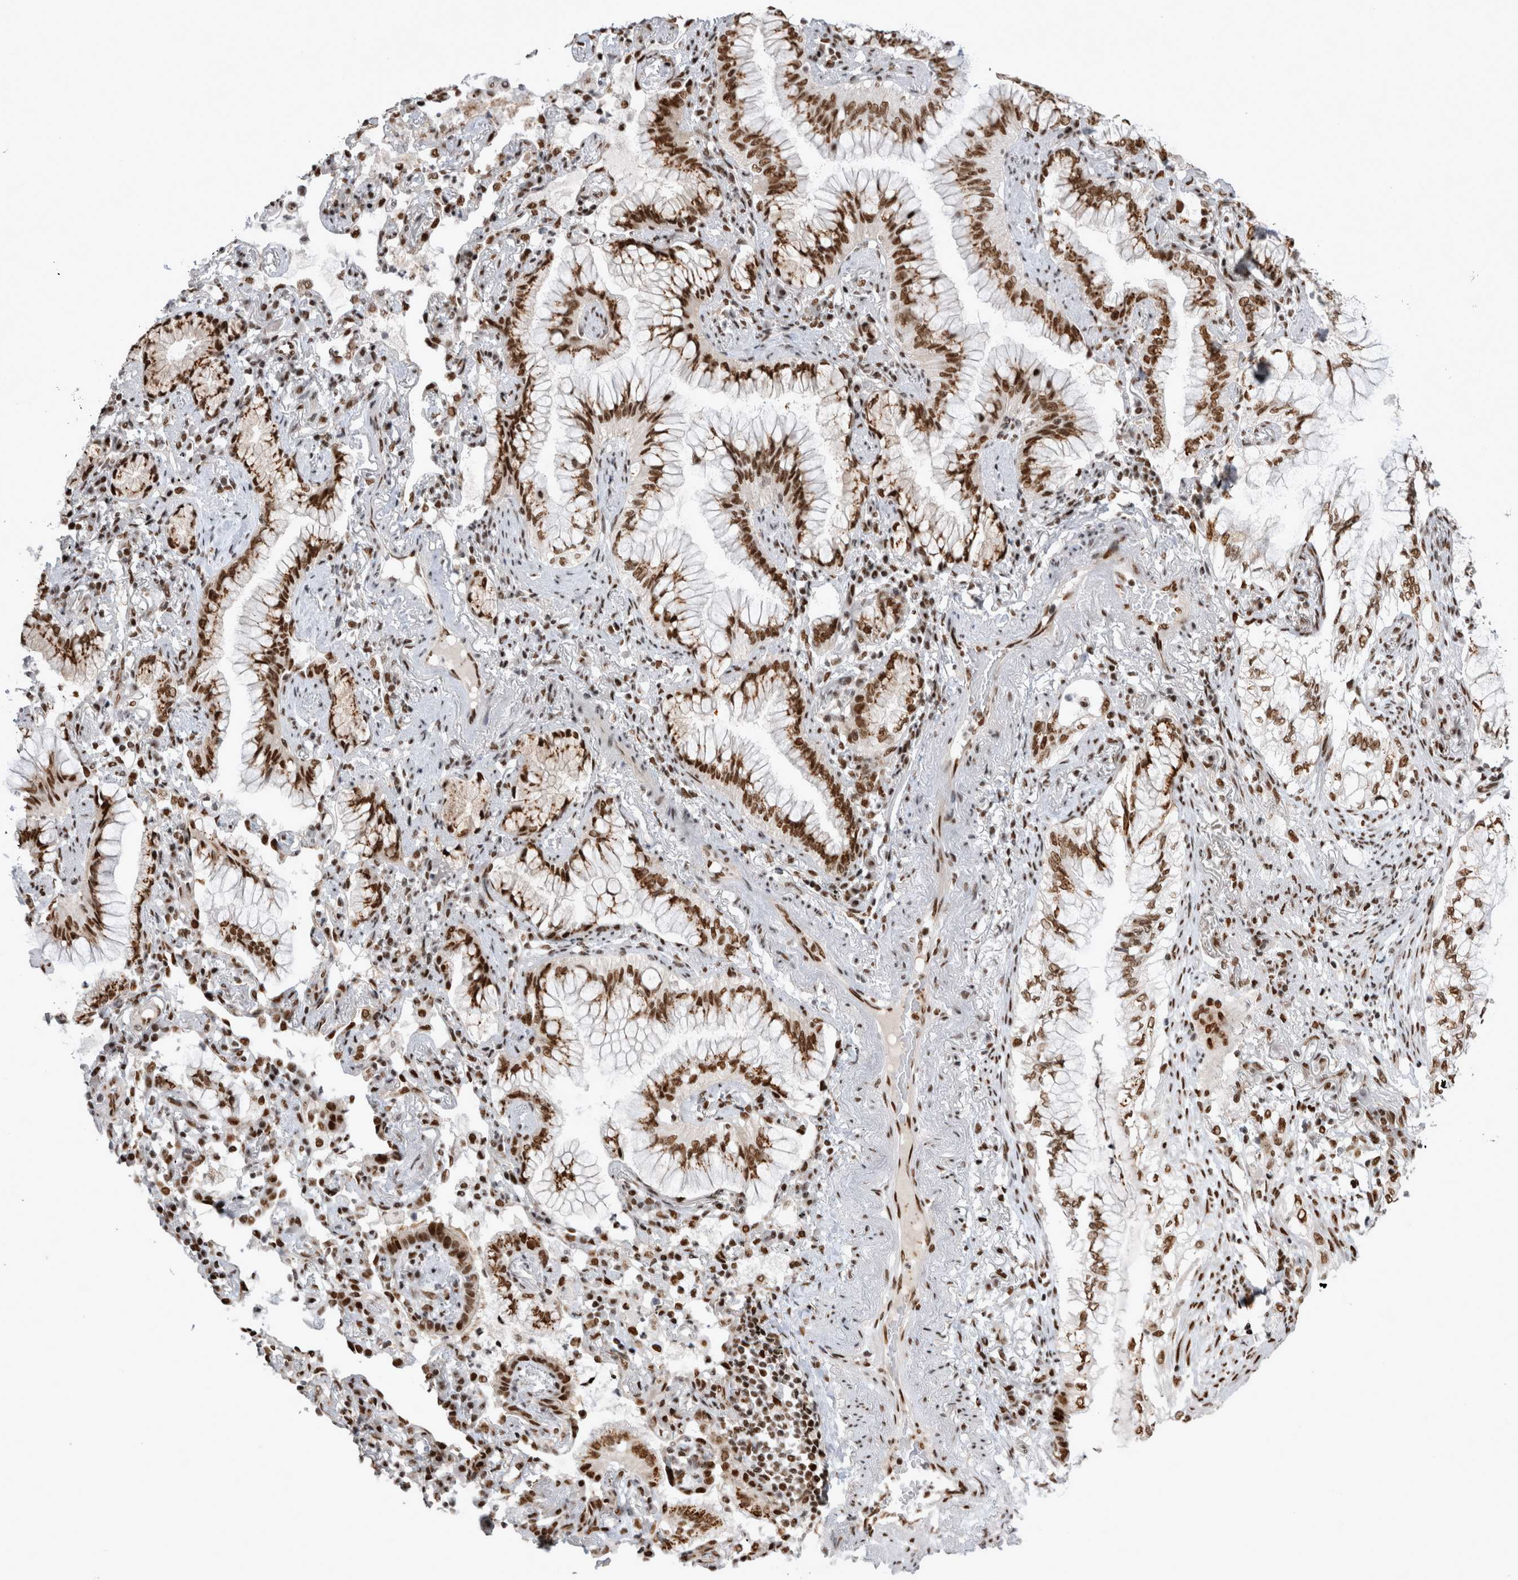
{"staining": {"intensity": "strong", "quantity": ">75%", "location": "nuclear"}, "tissue": "lung cancer", "cell_type": "Tumor cells", "image_type": "cancer", "snomed": [{"axis": "morphology", "description": "Adenocarcinoma, NOS"}, {"axis": "topography", "description": "Lung"}], "caption": "Protein staining by immunohistochemistry (IHC) shows strong nuclear expression in about >75% of tumor cells in adenocarcinoma (lung).", "gene": "EYA2", "patient": {"sex": "female", "age": 70}}